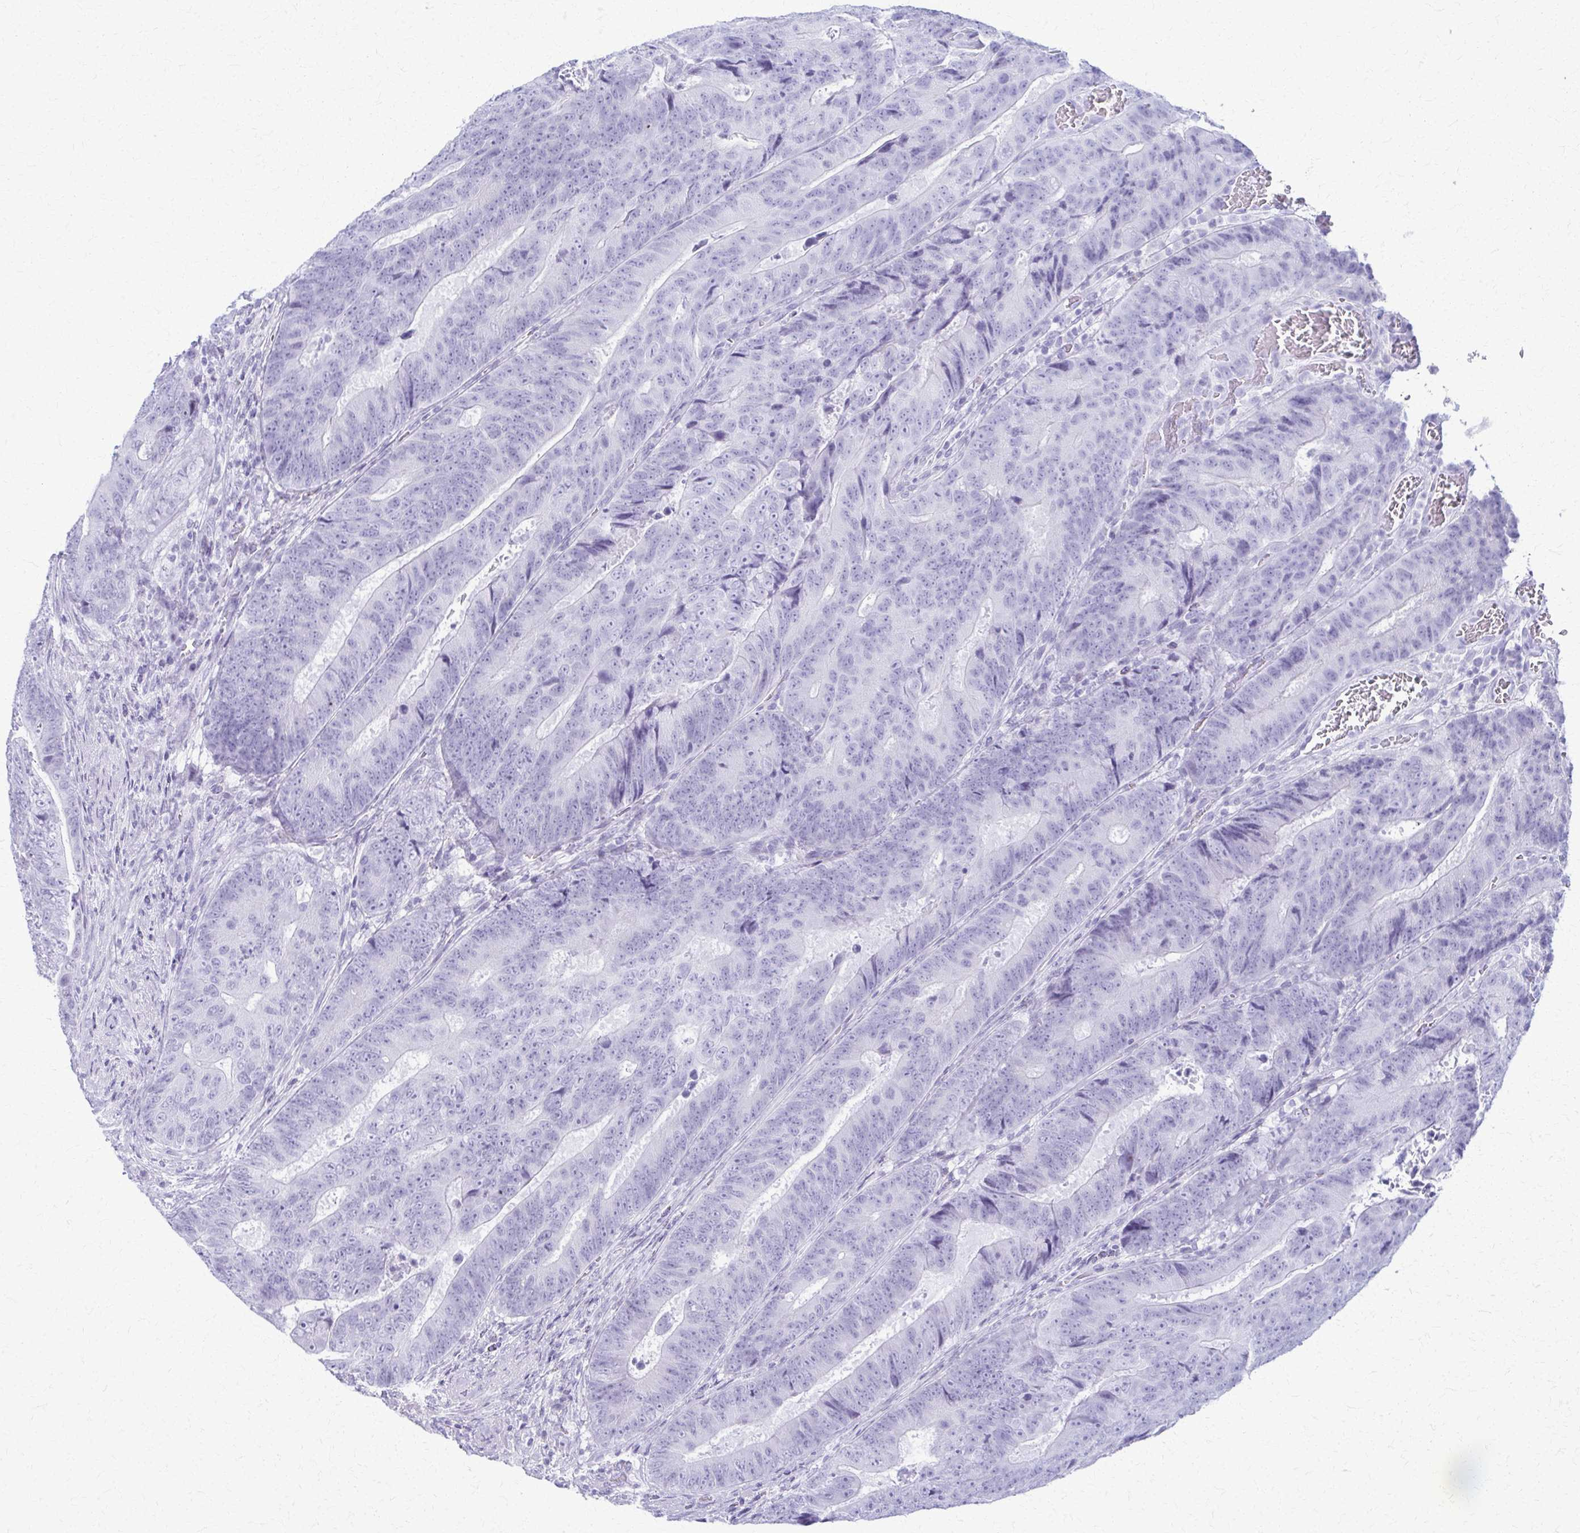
{"staining": {"intensity": "negative", "quantity": "none", "location": "none"}, "tissue": "colorectal cancer", "cell_type": "Tumor cells", "image_type": "cancer", "snomed": [{"axis": "morphology", "description": "Adenocarcinoma, NOS"}, {"axis": "topography", "description": "Colon"}], "caption": "The histopathology image exhibits no staining of tumor cells in colorectal cancer (adenocarcinoma).", "gene": "ACSM2B", "patient": {"sex": "female", "age": 48}}